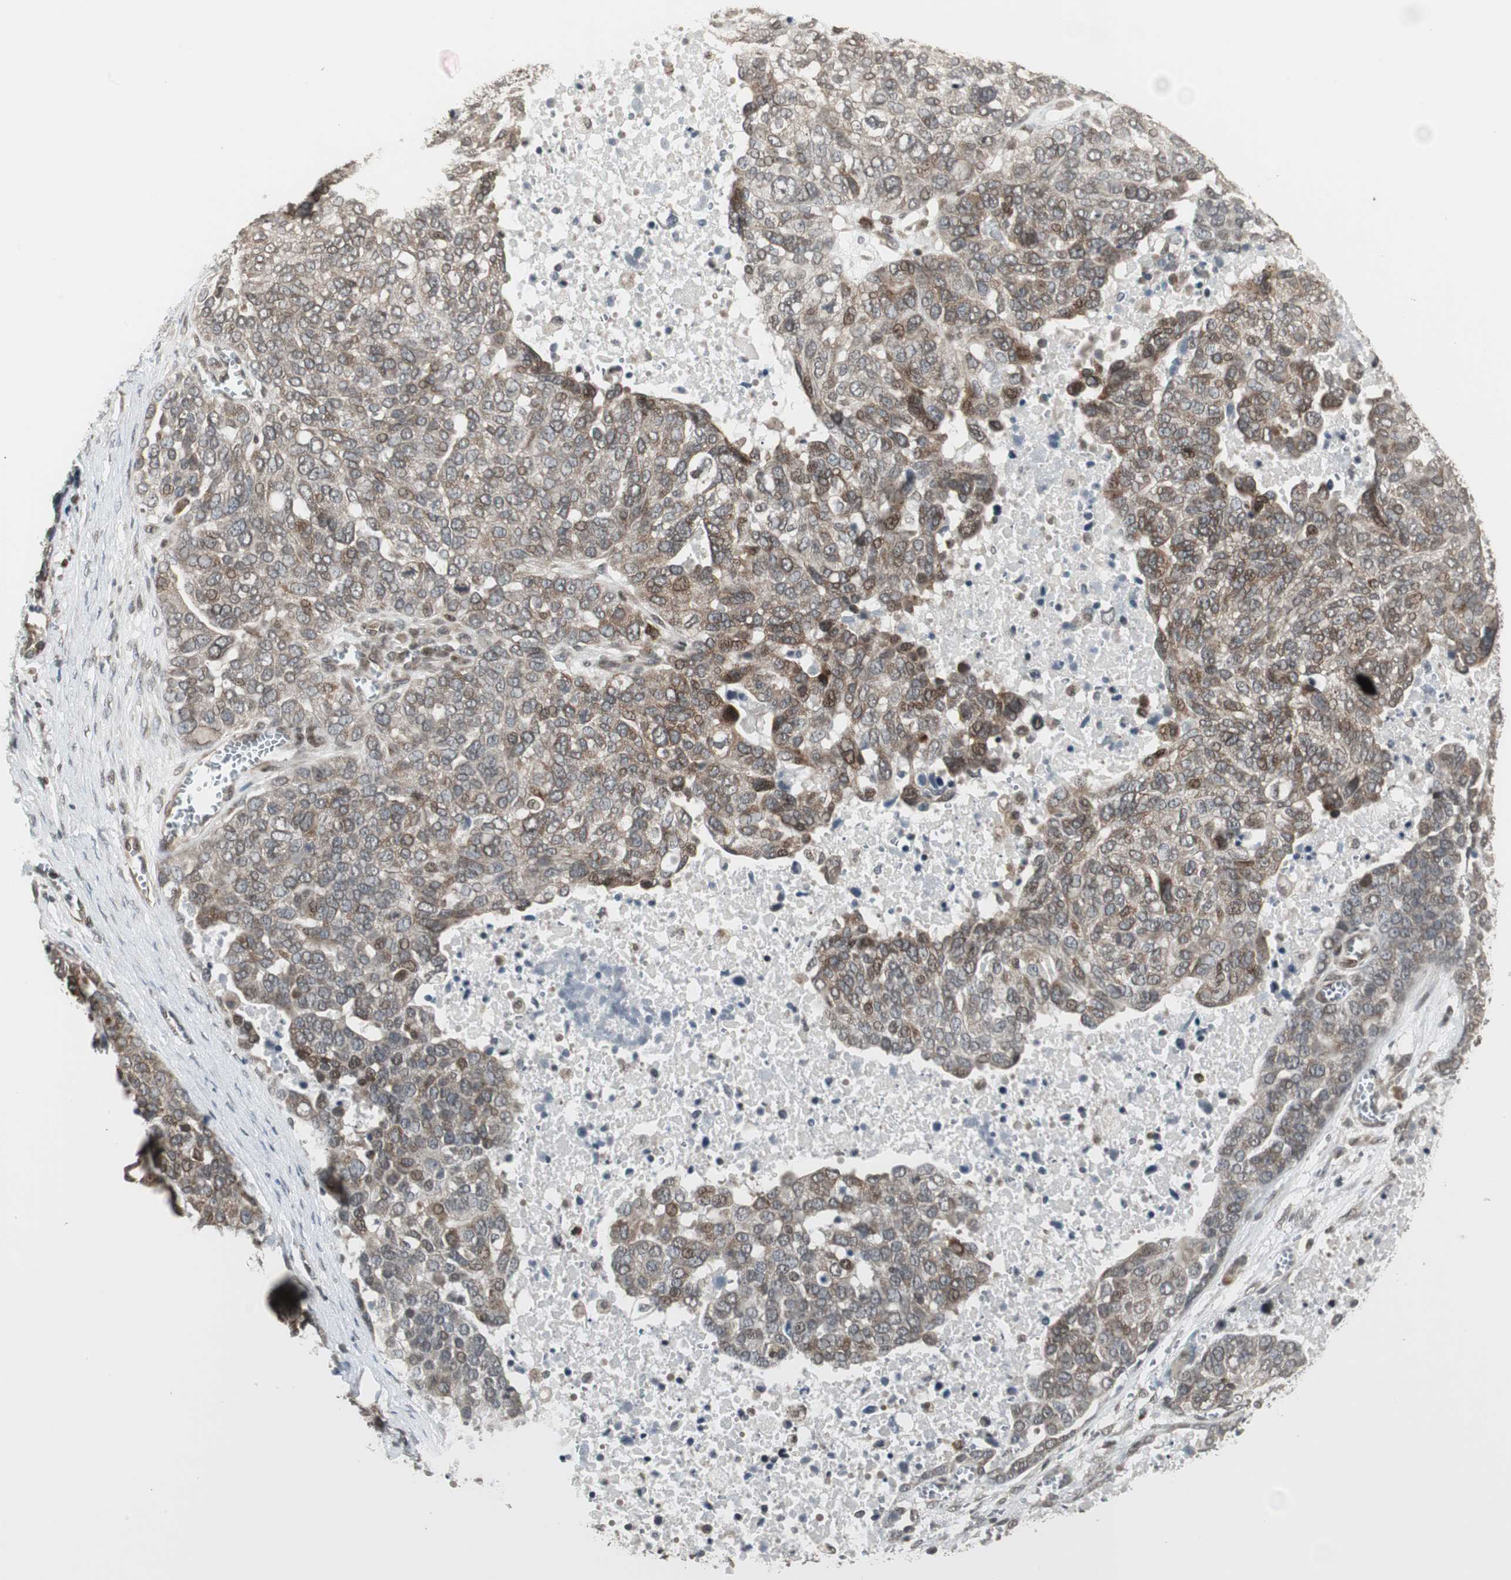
{"staining": {"intensity": "moderate", "quantity": "25%-75%", "location": "cytoplasmic/membranous,nuclear"}, "tissue": "ovarian cancer", "cell_type": "Tumor cells", "image_type": "cancer", "snomed": [{"axis": "morphology", "description": "Cystadenocarcinoma, serous, NOS"}, {"axis": "topography", "description": "Ovary"}], "caption": "High-power microscopy captured an IHC histopathology image of ovarian serous cystadenocarcinoma, revealing moderate cytoplasmic/membranous and nuclear expression in approximately 25%-75% of tumor cells.", "gene": "CBLC", "patient": {"sex": "female", "age": 44}}